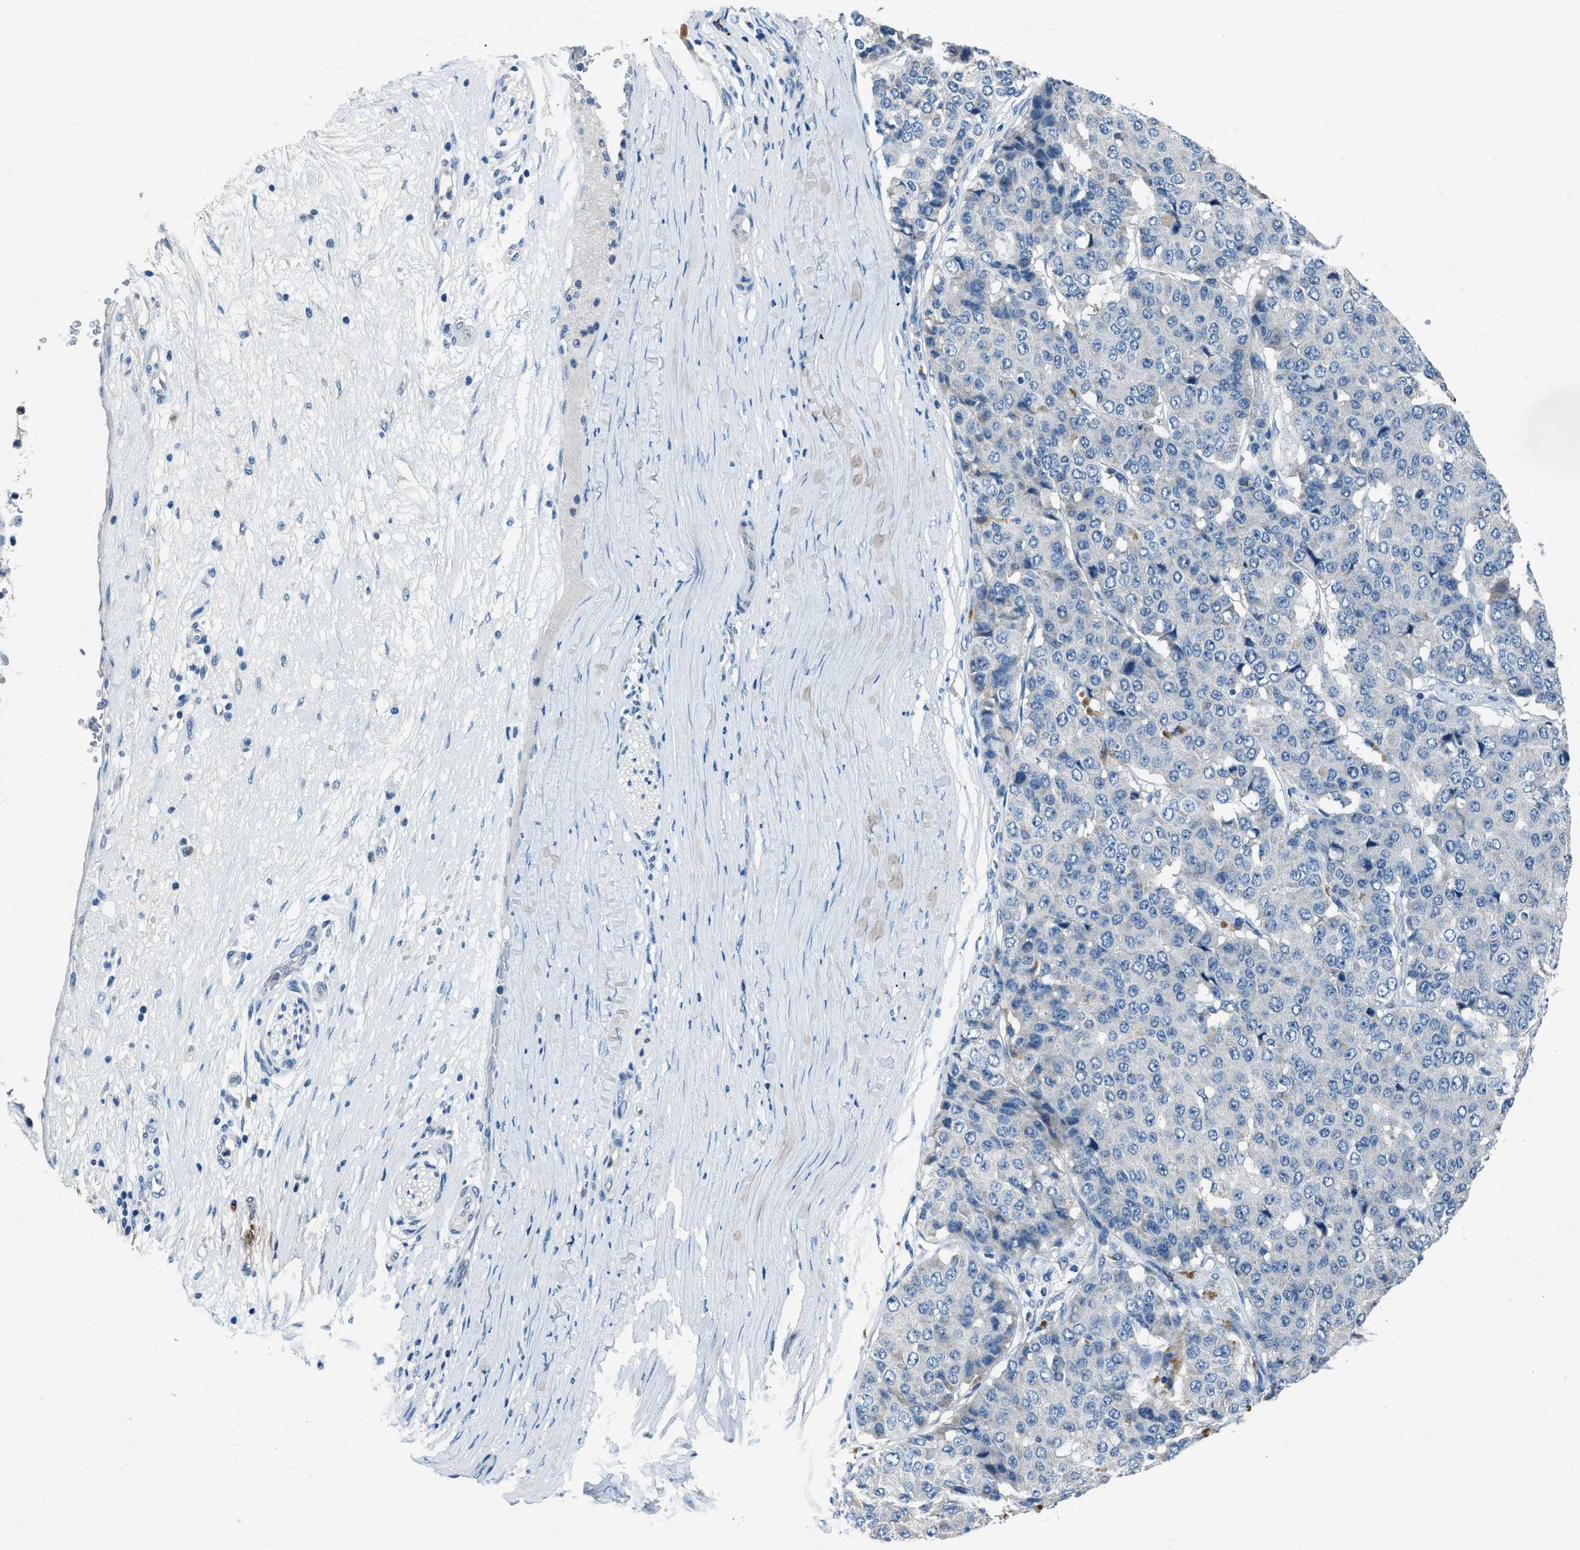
{"staining": {"intensity": "negative", "quantity": "none", "location": "none"}, "tissue": "pancreatic cancer", "cell_type": "Tumor cells", "image_type": "cancer", "snomed": [{"axis": "morphology", "description": "Adenocarcinoma, NOS"}, {"axis": "topography", "description": "Pancreas"}], "caption": "The image demonstrates no significant positivity in tumor cells of adenocarcinoma (pancreatic).", "gene": "ADAM2", "patient": {"sex": "male", "age": 50}}